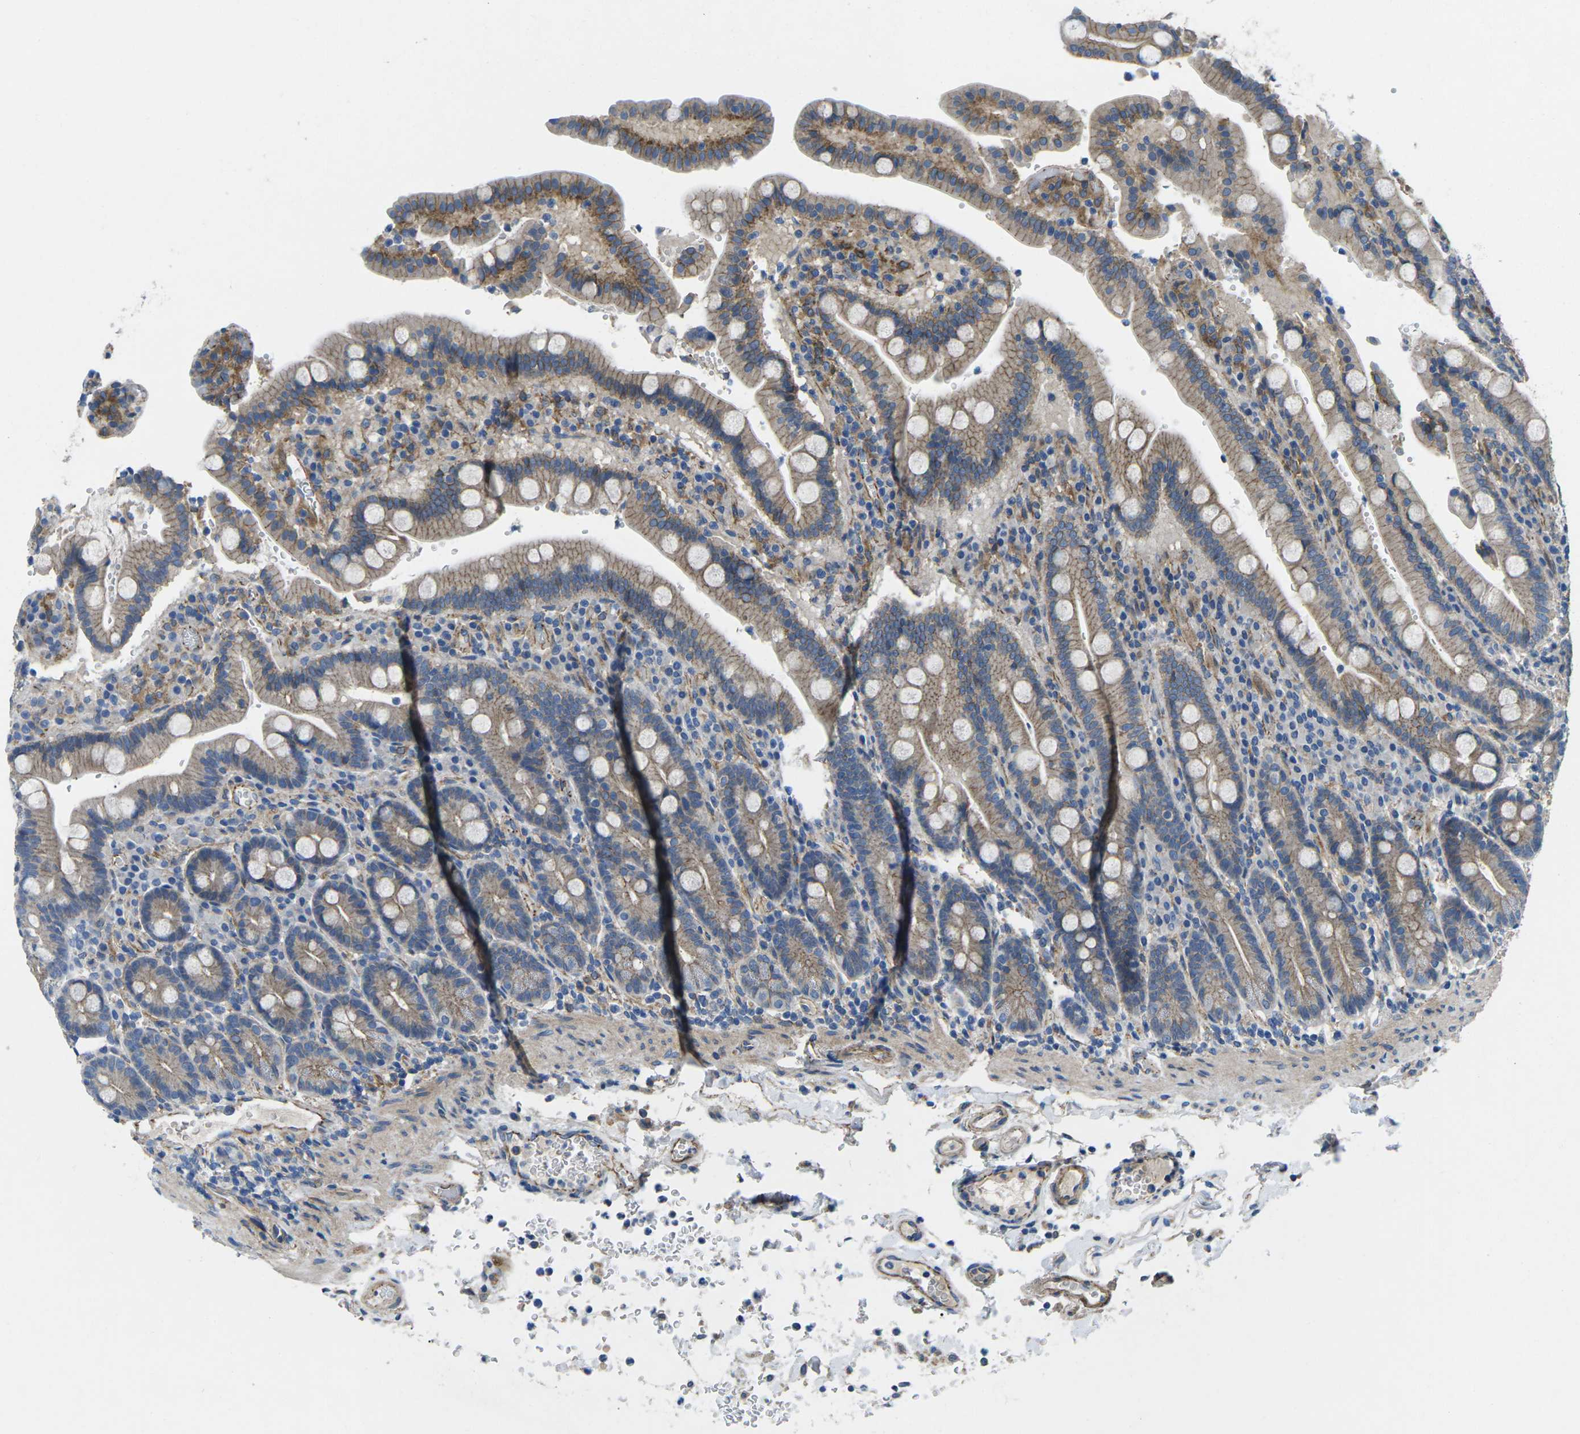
{"staining": {"intensity": "moderate", "quantity": ">75%", "location": "cytoplasmic/membranous"}, "tissue": "duodenum", "cell_type": "Glandular cells", "image_type": "normal", "snomed": [{"axis": "morphology", "description": "Normal tissue, NOS"}, {"axis": "topography", "description": "Small intestine, NOS"}], "caption": "Brown immunohistochemical staining in benign human duodenum displays moderate cytoplasmic/membranous positivity in approximately >75% of glandular cells.", "gene": "CTNND1", "patient": {"sex": "female", "age": 71}}